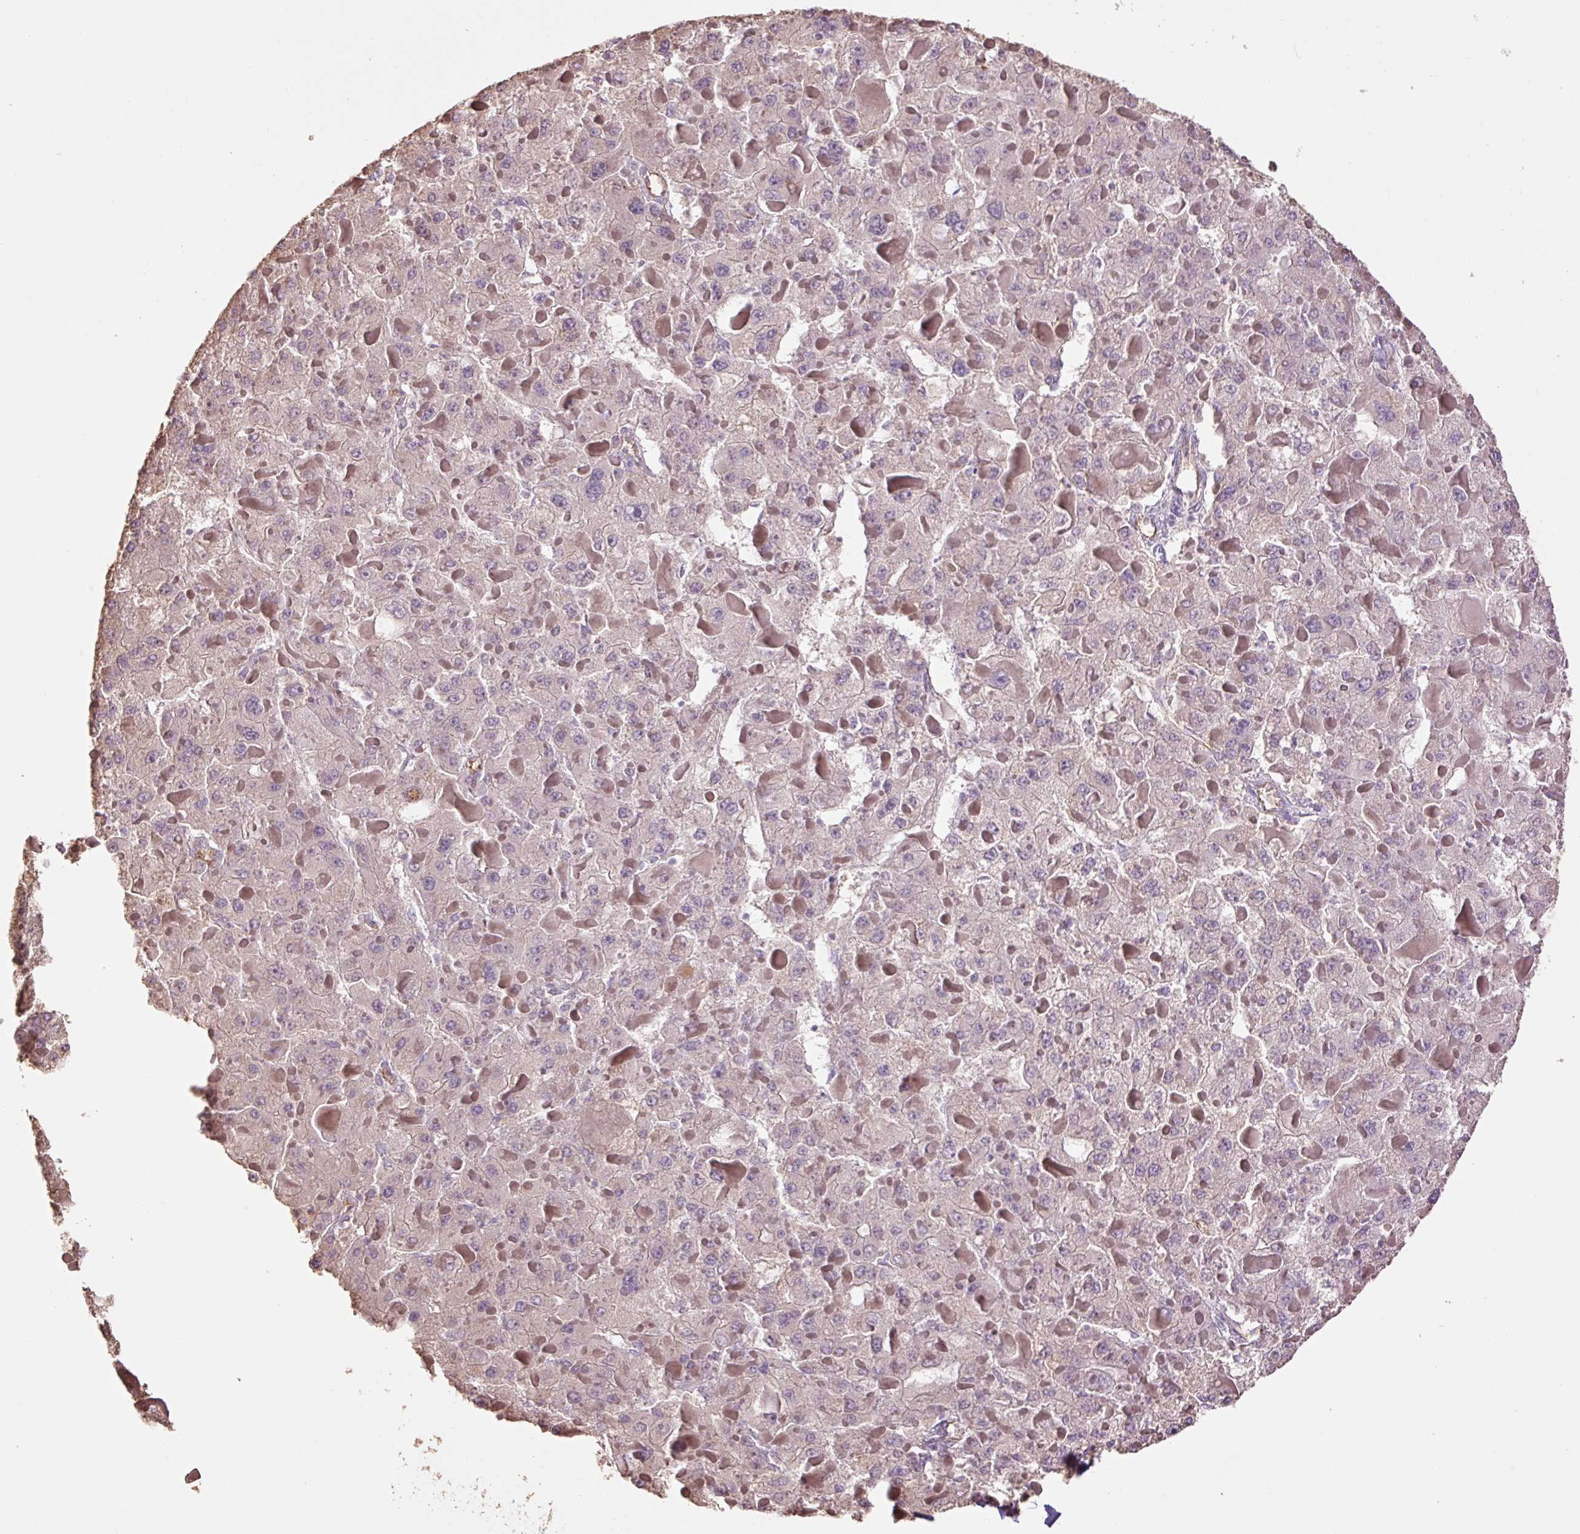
{"staining": {"intensity": "negative", "quantity": "none", "location": "none"}, "tissue": "liver cancer", "cell_type": "Tumor cells", "image_type": "cancer", "snomed": [{"axis": "morphology", "description": "Carcinoma, Hepatocellular, NOS"}, {"axis": "topography", "description": "Liver"}], "caption": "Immunohistochemistry photomicrograph of neoplastic tissue: human liver hepatocellular carcinoma stained with DAB displays no significant protein expression in tumor cells.", "gene": "SLC1A4", "patient": {"sex": "female", "age": 73}}